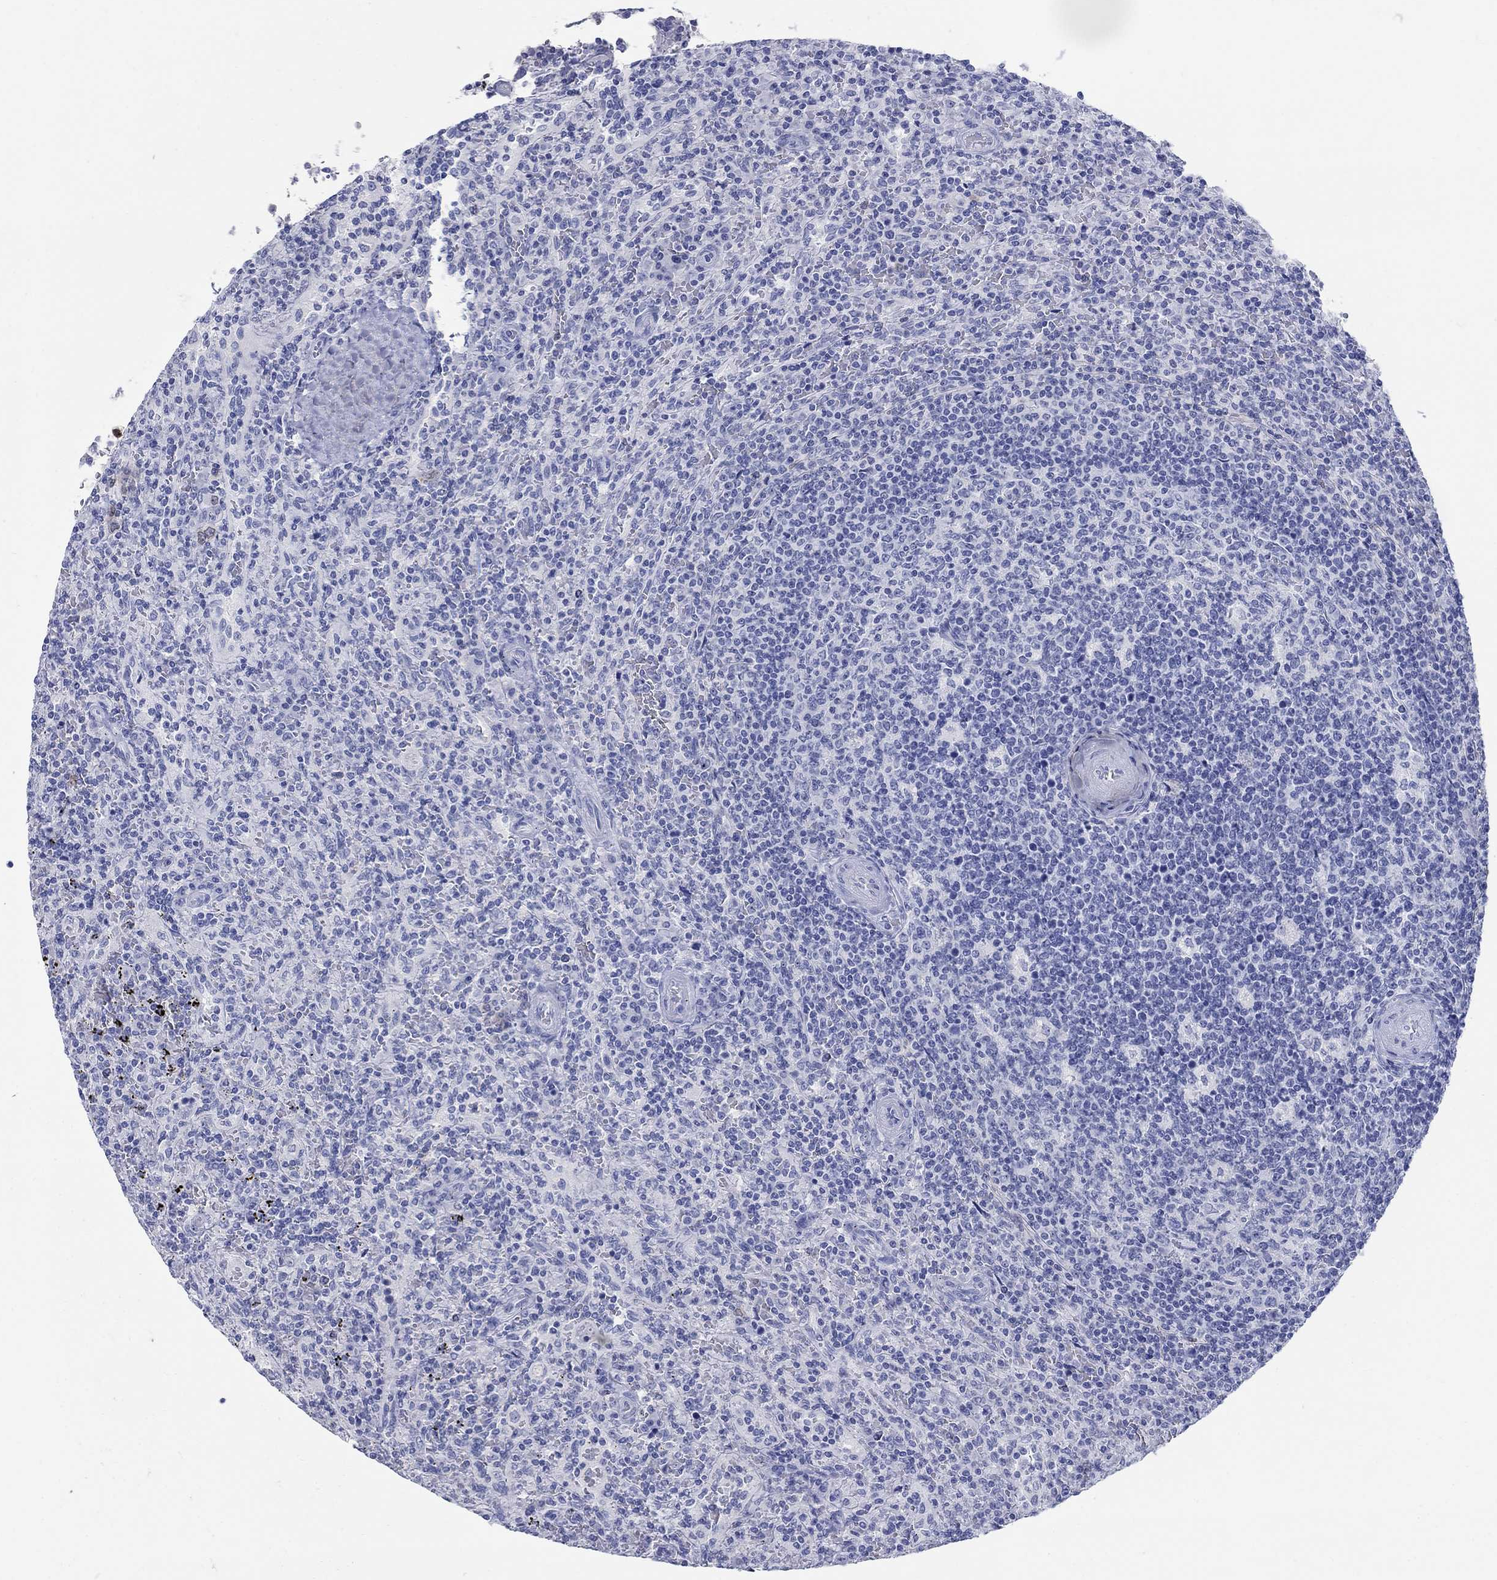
{"staining": {"intensity": "negative", "quantity": "none", "location": "none"}, "tissue": "lymphoma", "cell_type": "Tumor cells", "image_type": "cancer", "snomed": [{"axis": "morphology", "description": "Malignant lymphoma, non-Hodgkin's type, Low grade"}, {"axis": "topography", "description": "Spleen"}], "caption": "DAB immunohistochemical staining of low-grade malignant lymphoma, non-Hodgkin's type exhibits no significant staining in tumor cells.", "gene": "AKR1C2", "patient": {"sex": "male", "age": 62}}